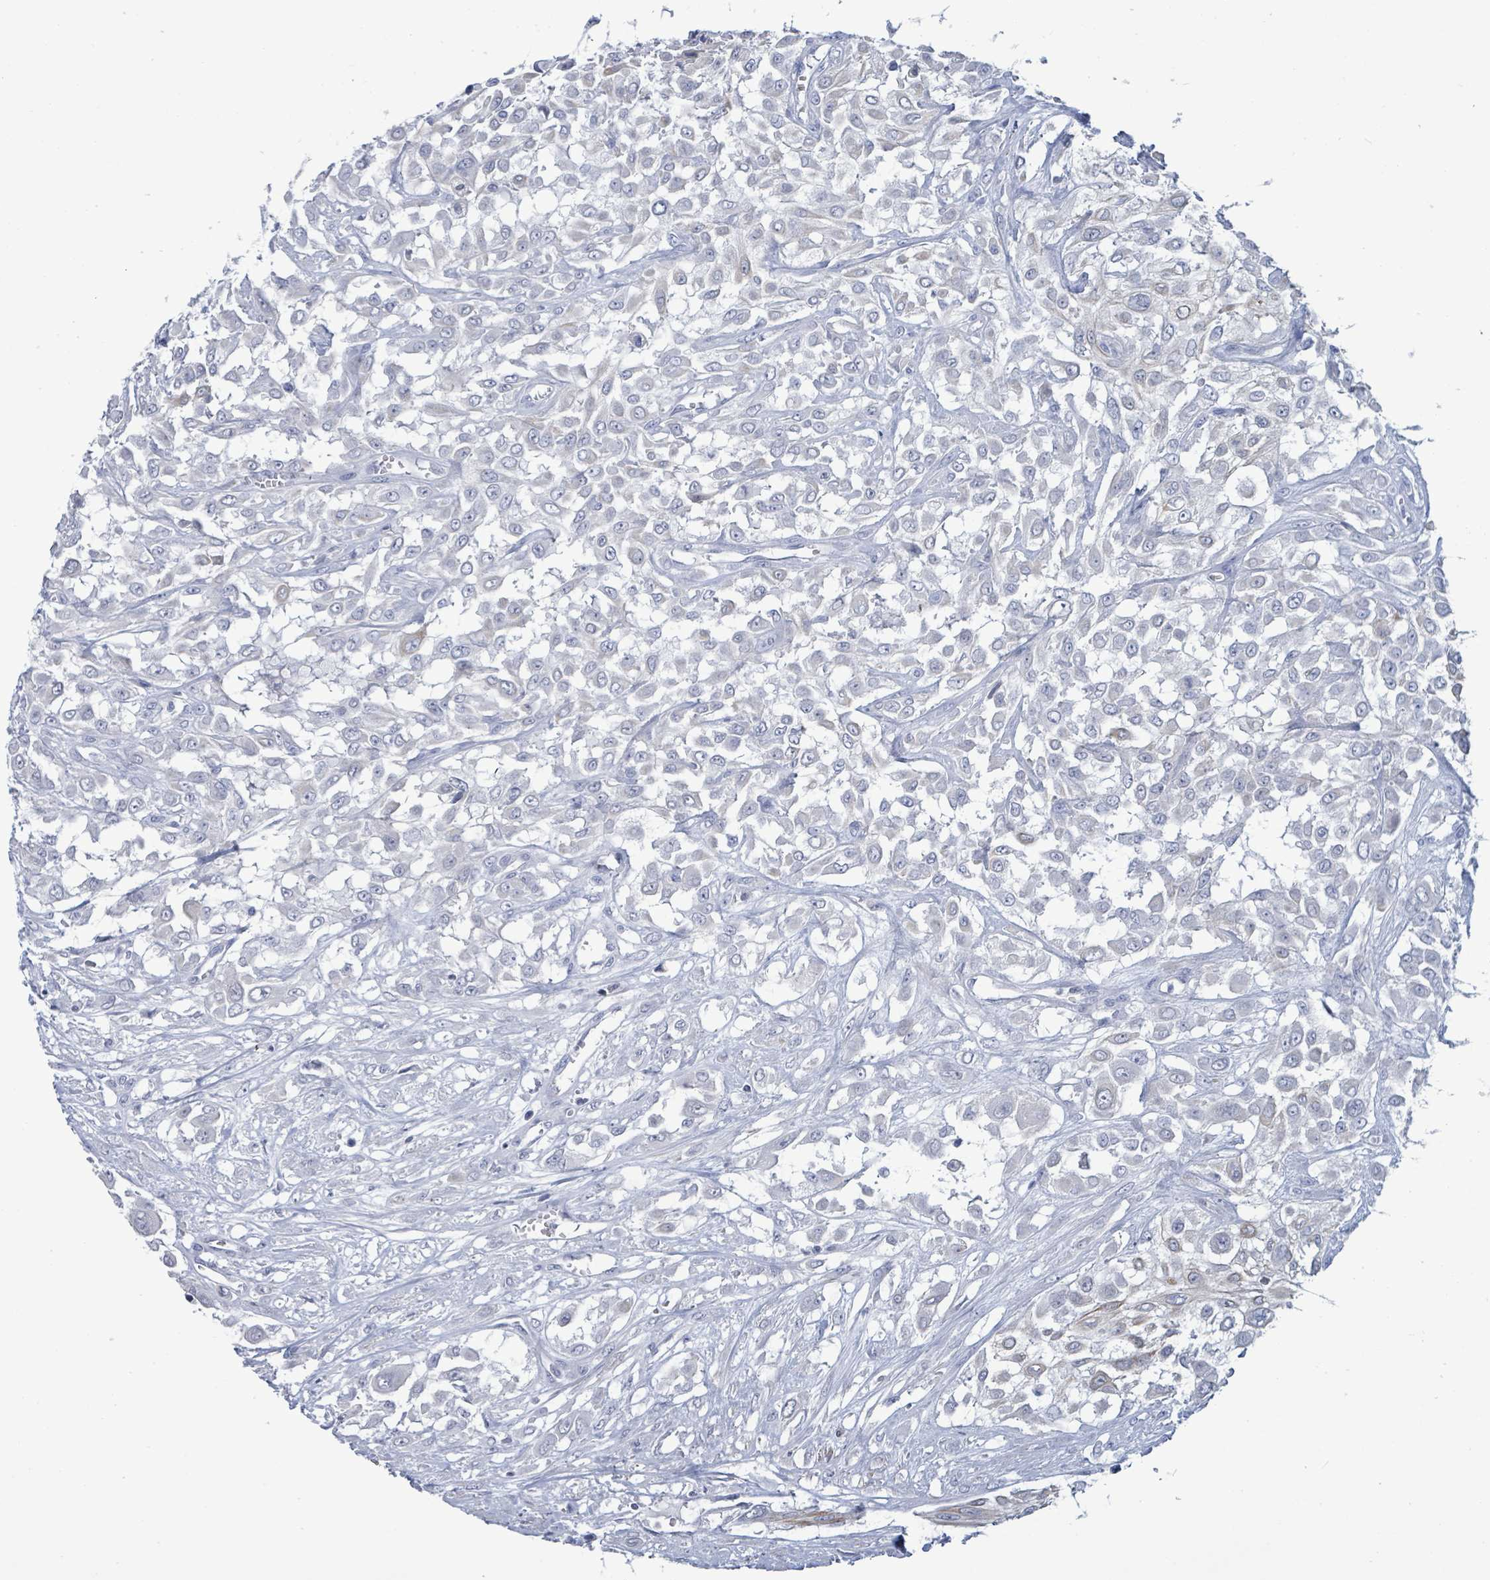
{"staining": {"intensity": "negative", "quantity": "none", "location": "none"}, "tissue": "urothelial cancer", "cell_type": "Tumor cells", "image_type": "cancer", "snomed": [{"axis": "morphology", "description": "Urothelial carcinoma, High grade"}, {"axis": "topography", "description": "Urinary bladder"}], "caption": "Tumor cells are negative for protein expression in human urothelial cancer.", "gene": "NTN3", "patient": {"sex": "male", "age": 57}}